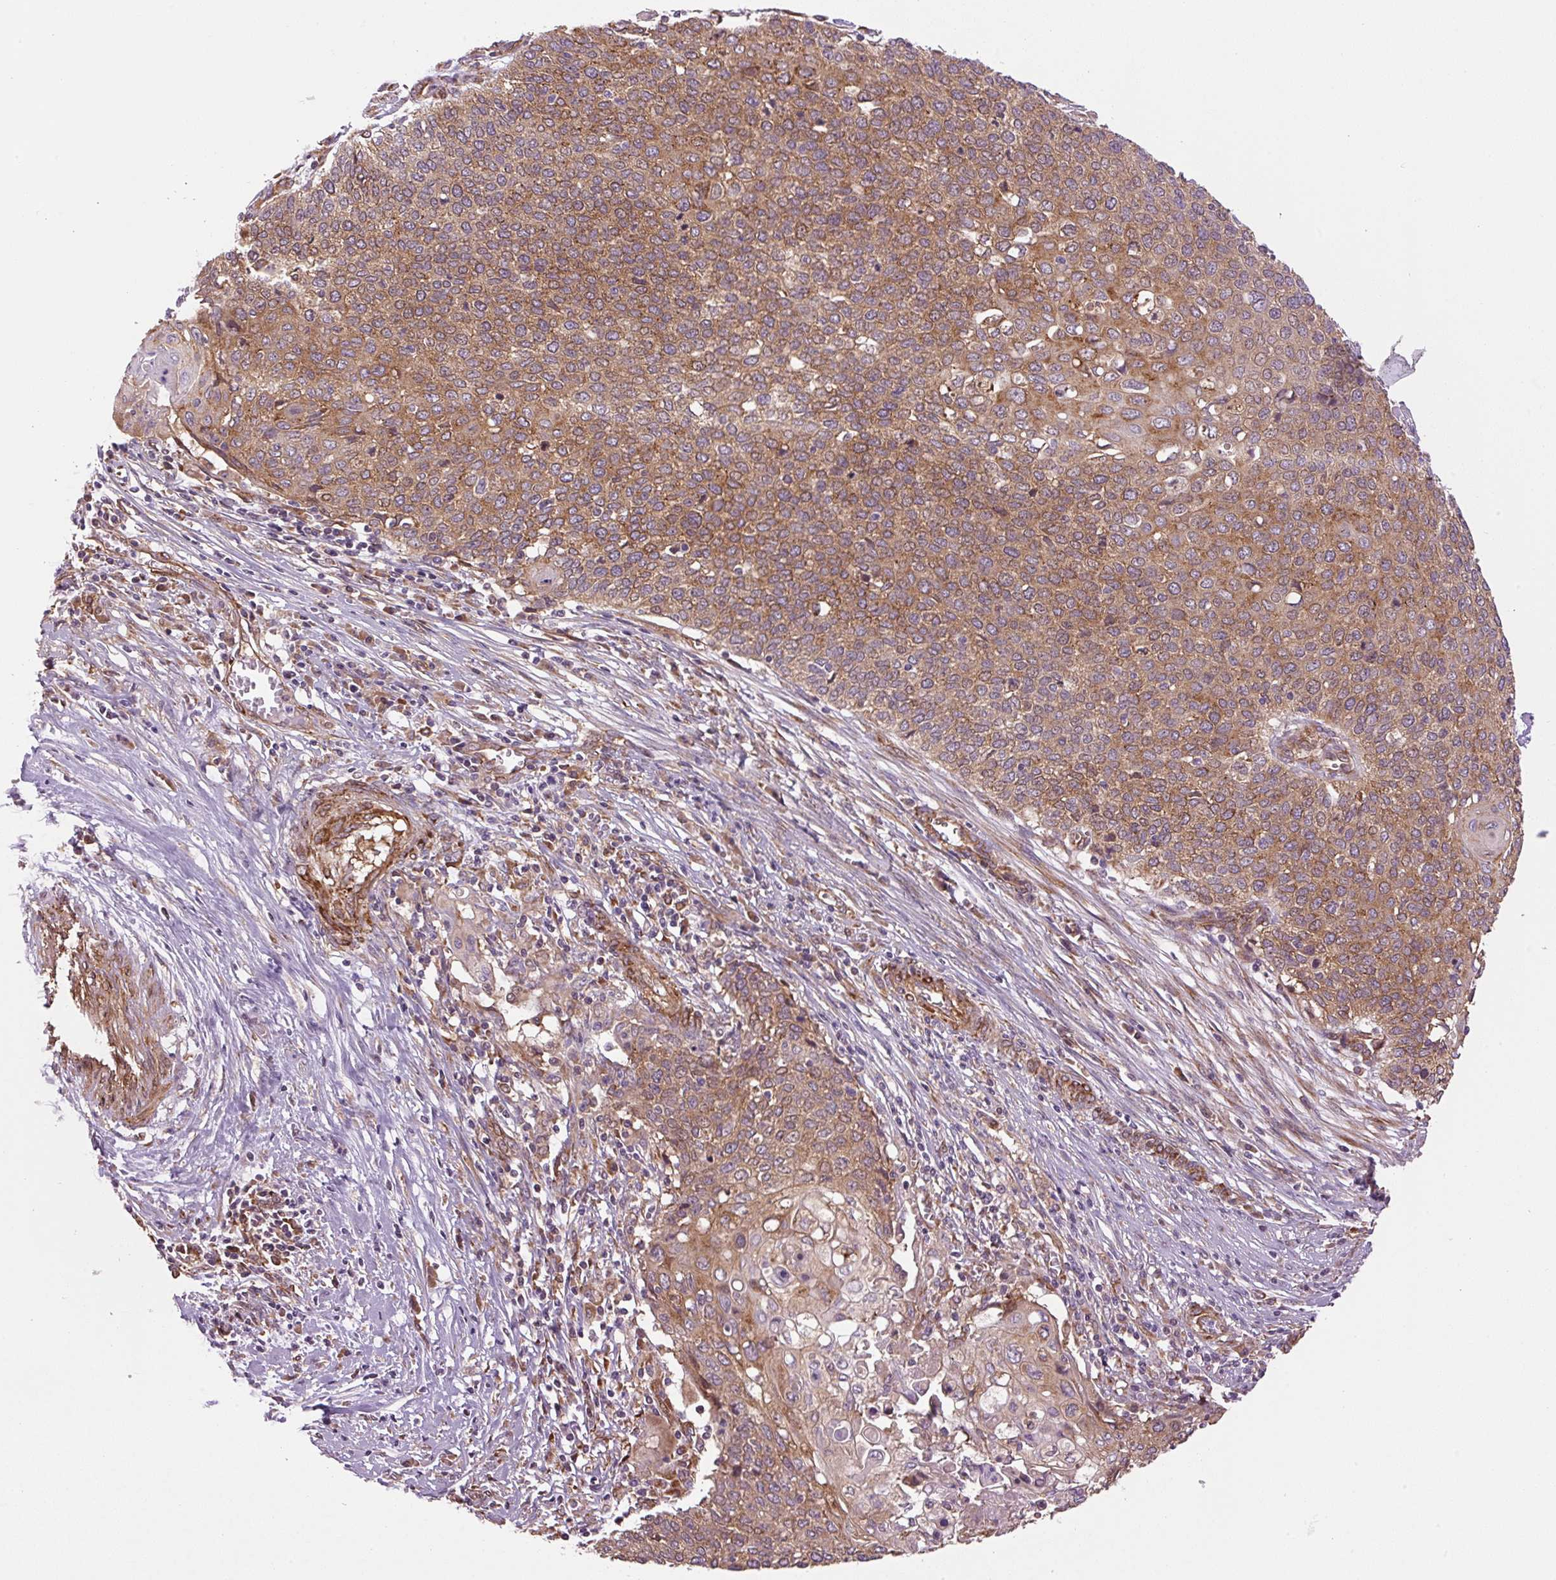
{"staining": {"intensity": "moderate", "quantity": ">75%", "location": "cytoplasmic/membranous"}, "tissue": "cervical cancer", "cell_type": "Tumor cells", "image_type": "cancer", "snomed": [{"axis": "morphology", "description": "Squamous cell carcinoma, NOS"}, {"axis": "topography", "description": "Cervix"}], "caption": "Moderate cytoplasmic/membranous expression is seen in approximately >75% of tumor cells in cervical squamous cell carcinoma. (DAB = brown stain, brightfield microscopy at high magnification).", "gene": "SEPTIN10", "patient": {"sex": "female", "age": 39}}